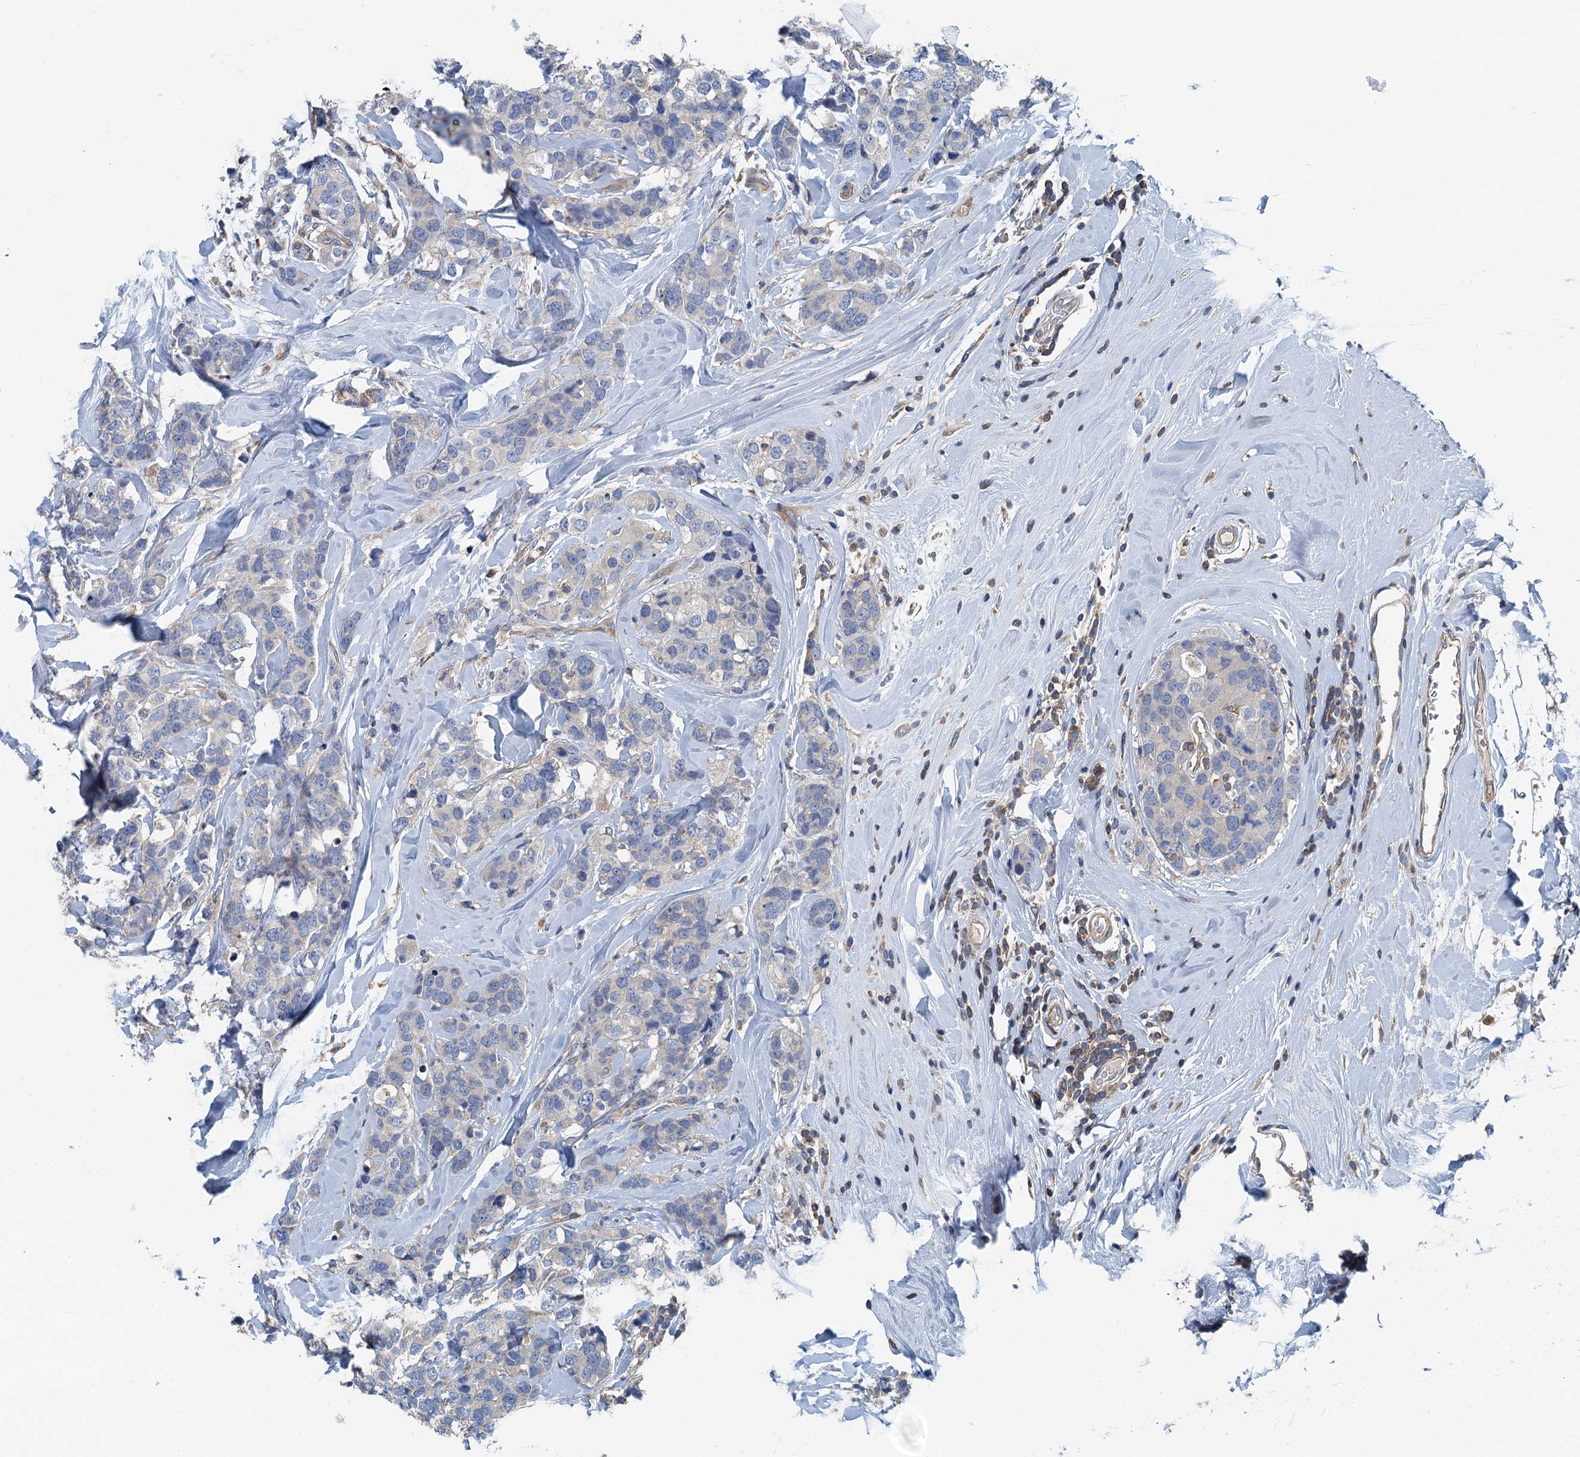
{"staining": {"intensity": "negative", "quantity": "none", "location": "none"}, "tissue": "breast cancer", "cell_type": "Tumor cells", "image_type": "cancer", "snomed": [{"axis": "morphology", "description": "Lobular carcinoma"}, {"axis": "topography", "description": "Breast"}], "caption": "Immunohistochemical staining of breast cancer (lobular carcinoma) exhibits no significant expression in tumor cells. The staining is performed using DAB brown chromogen with nuclei counter-stained in using hematoxylin.", "gene": "PPP1R14D", "patient": {"sex": "female", "age": 59}}